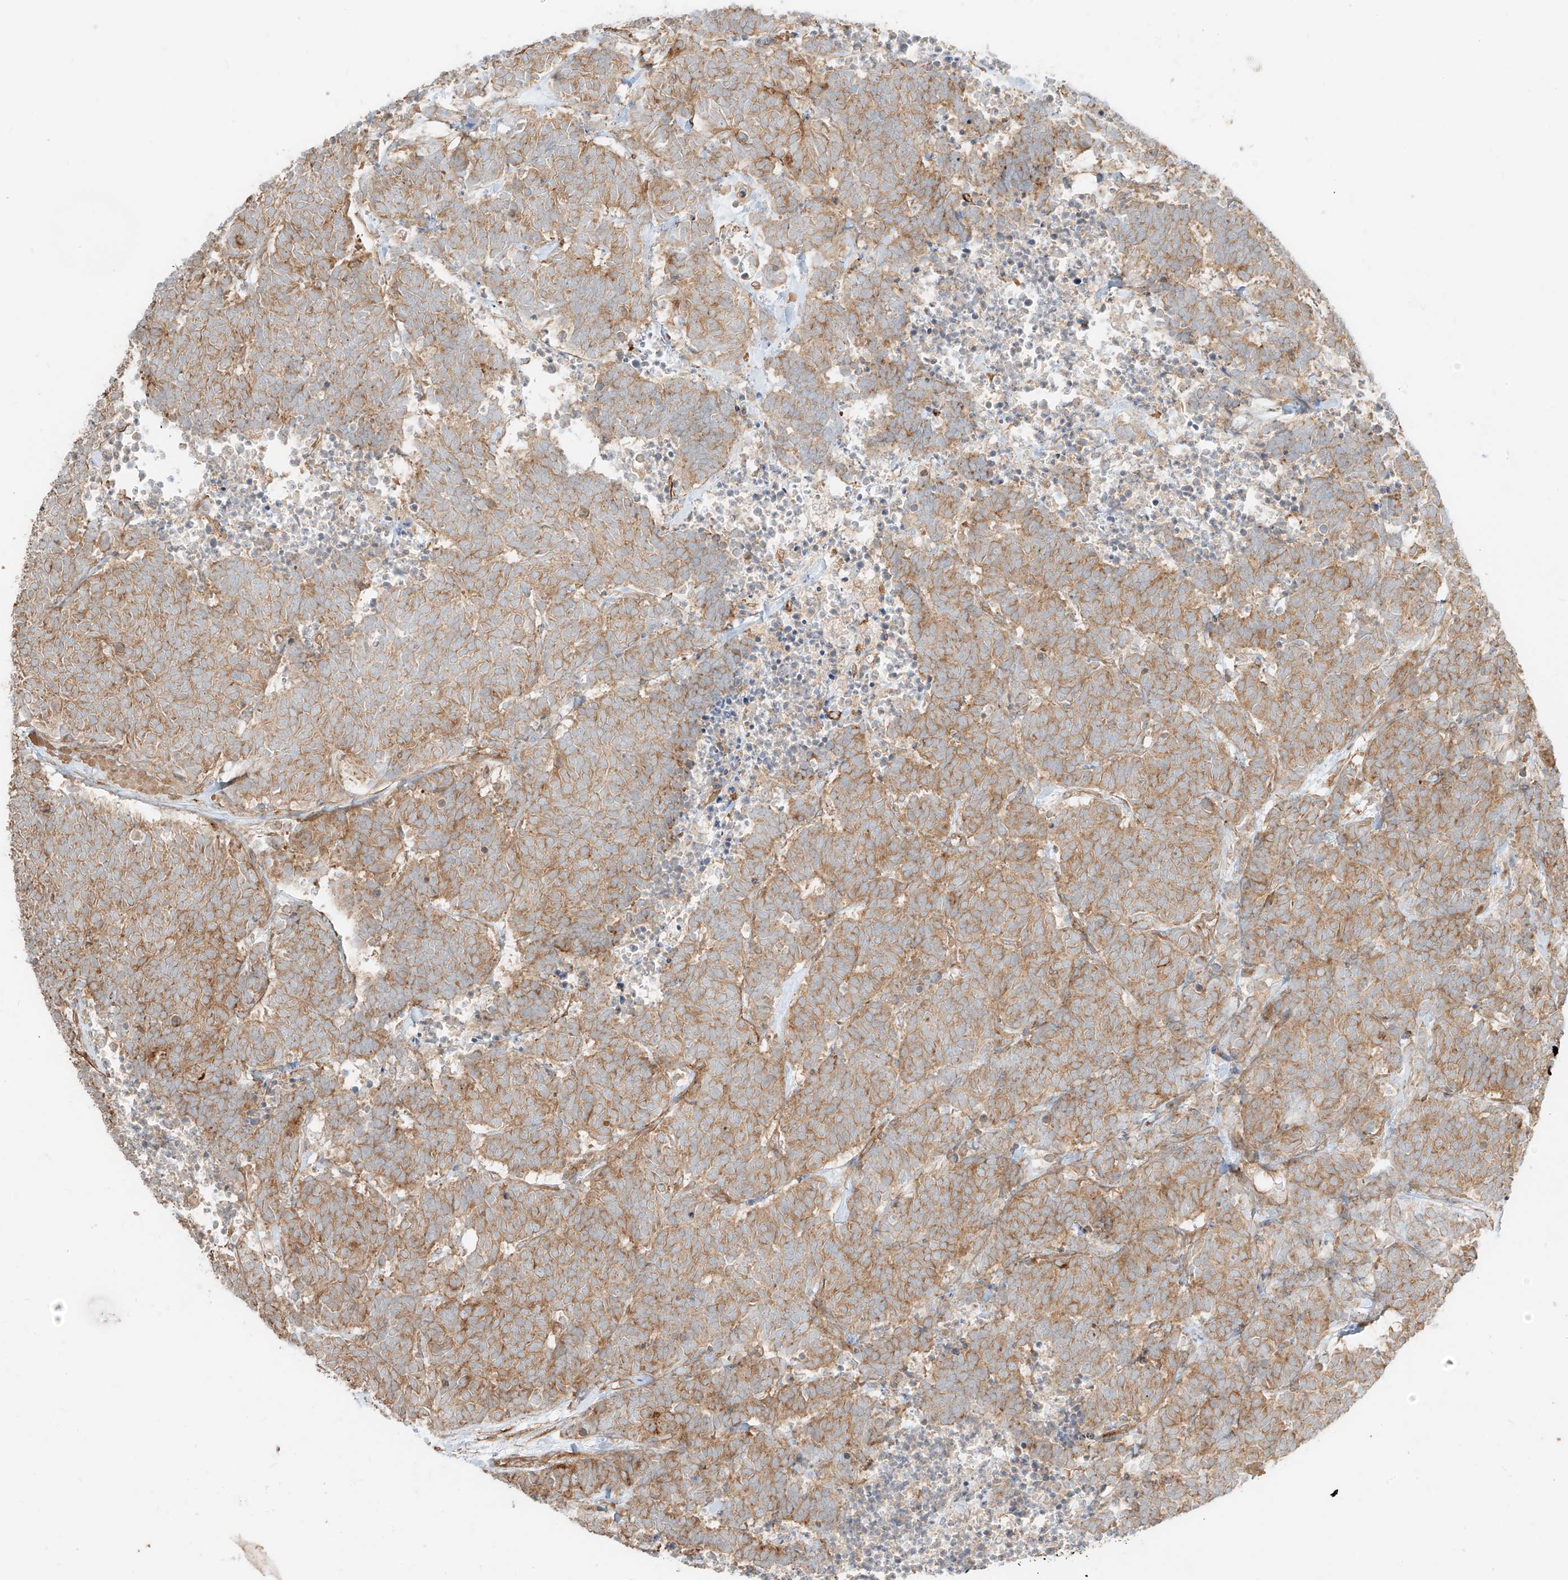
{"staining": {"intensity": "moderate", "quantity": ">75%", "location": "cytoplasmic/membranous"}, "tissue": "carcinoid", "cell_type": "Tumor cells", "image_type": "cancer", "snomed": [{"axis": "morphology", "description": "Carcinoma, NOS"}, {"axis": "morphology", "description": "Carcinoid, malignant, NOS"}, {"axis": "topography", "description": "Urinary bladder"}], "caption": "Malignant carcinoid tissue reveals moderate cytoplasmic/membranous staining in about >75% of tumor cells, visualized by immunohistochemistry. (DAB IHC with brightfield microscopy, high magnification).", "gene": "CCDC115", "patient": {"sex": "male", "age": 57}}